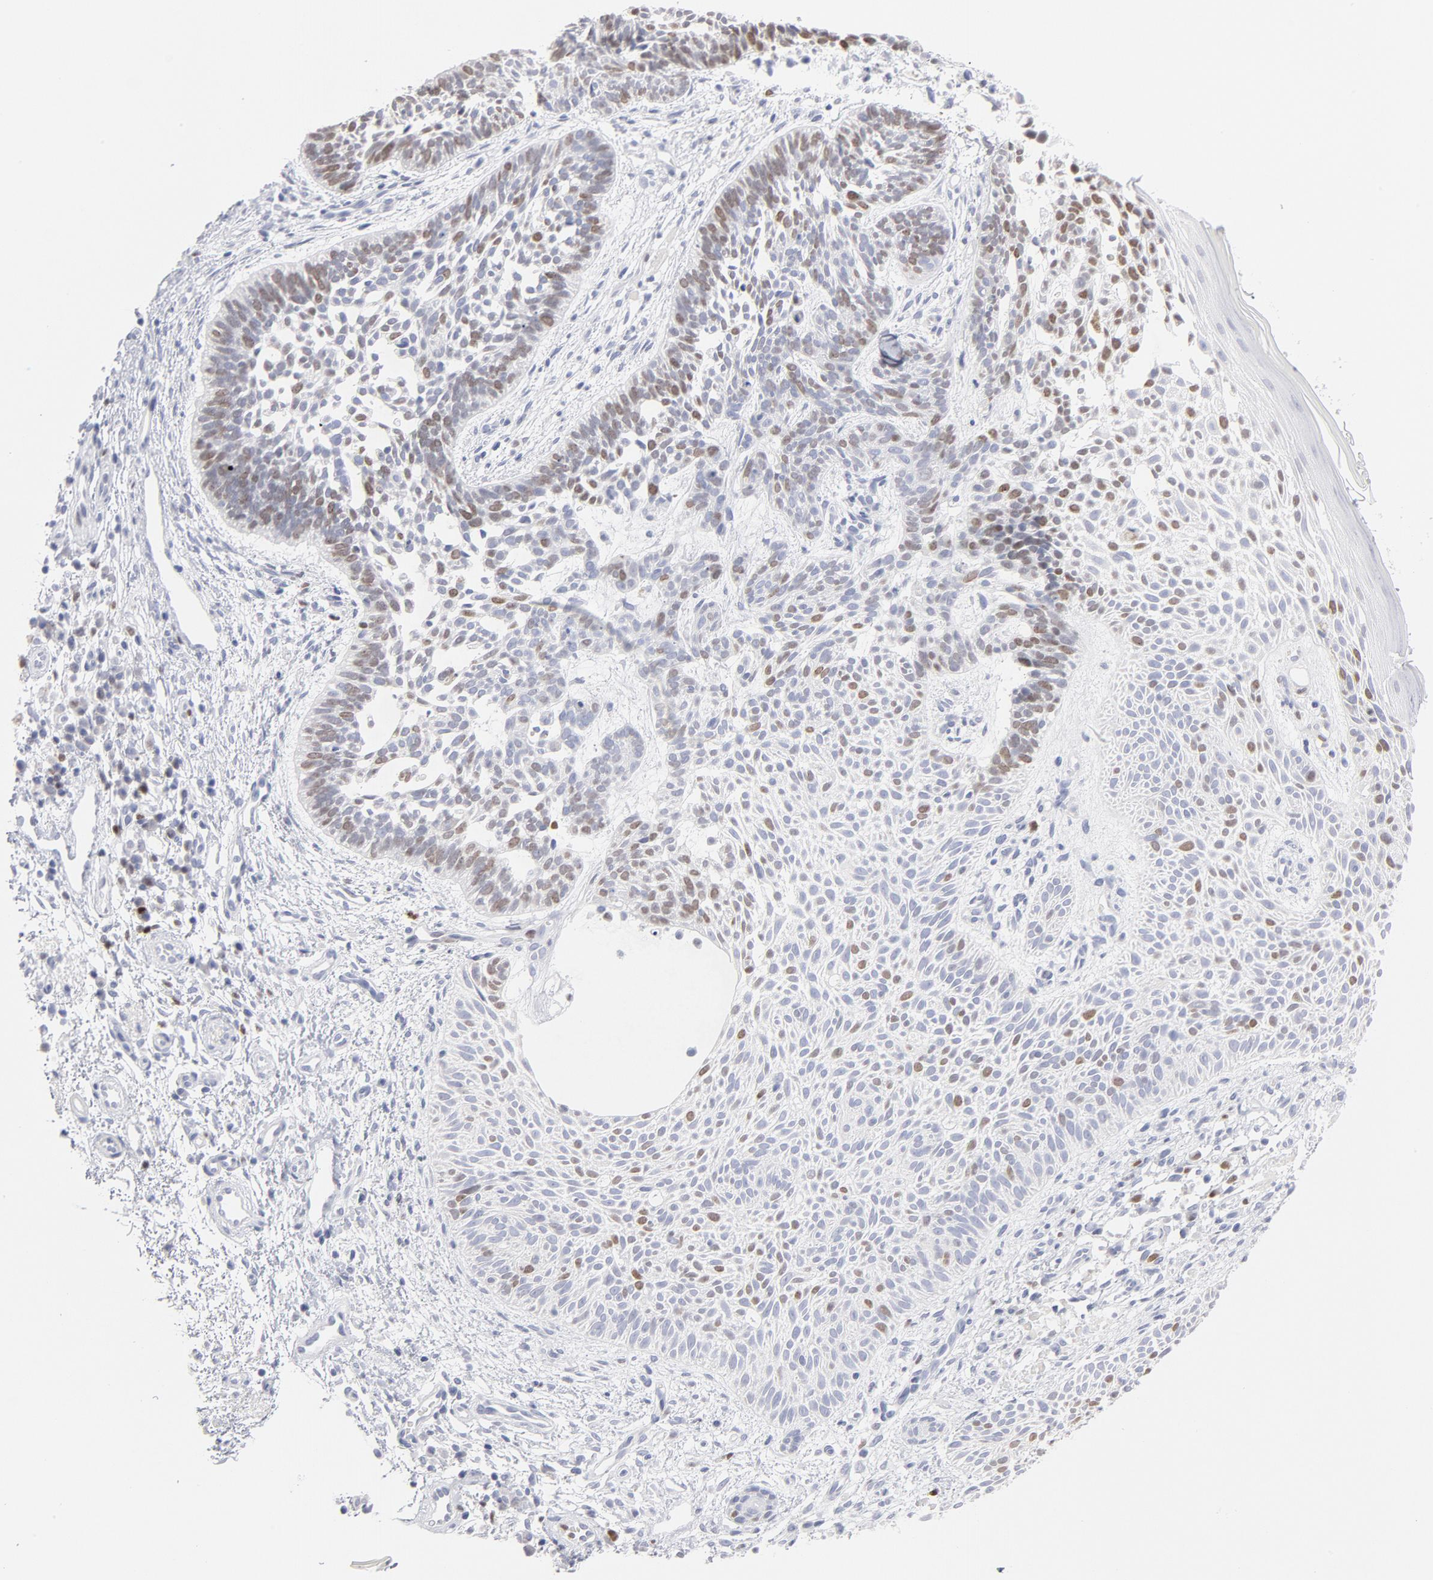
{"staining": {"intensity": "moderate", "quantity": "25%-75%", "location": "nuclear"}, "tissue": "skin cancer", "cell_type": "Tumor cells", "image_type": "cancer", "snomed": [{"axis": "morphology", "description": "Normal tissue, NOS"}, {"axis": "morphology", "description": "Basal cell carcinoma"}, {"axis": "topography", "description": "Skin"}], "caption": "Protein expression analysis of skin cancer displays moderate nuclear staining in about 25%-75% of tumor cells. (DAB IHC, brown staining for protein, blue staining for nuclei).", "gene": "MCM7", "patient": {"sex": "female", "age": 69}}